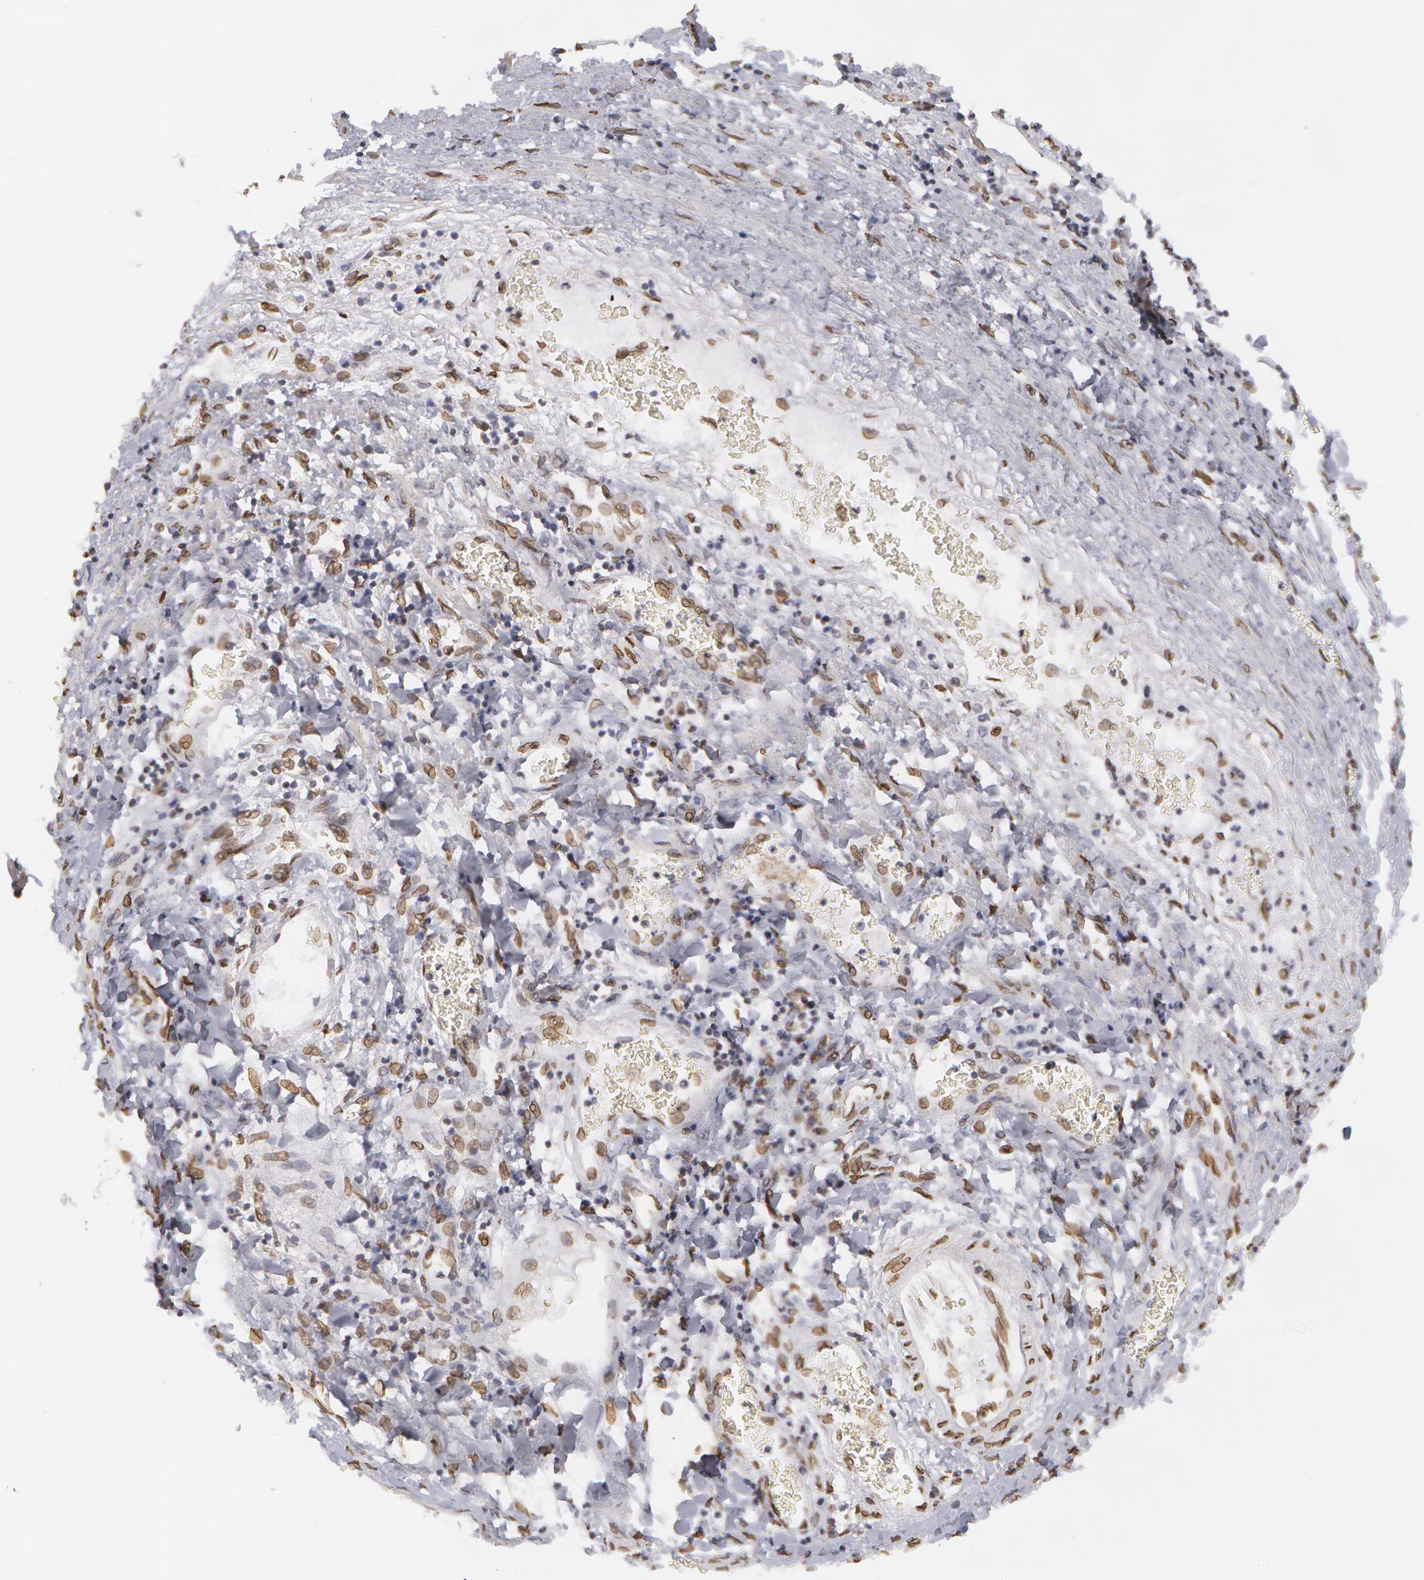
{"staining": {"intensity": "weak", "quantity": "<25%", "location": "nuclear"}, "tissue": "liver cancer", "cell_type": "Tumor cells", "image_type": "cancer", "snomed": [{"axis": "morphology", "description": "Carcinoma, Hepatocellular, NOS"}, {"axis": "topography", "description": "Liver"}], "caption": "This is an IHC photomicrograph of liver hepatocellular carcinoma. There is no positivity in tumor cells.", "gene": "EMD", "patient": {"sex": "male", "age": 24}}